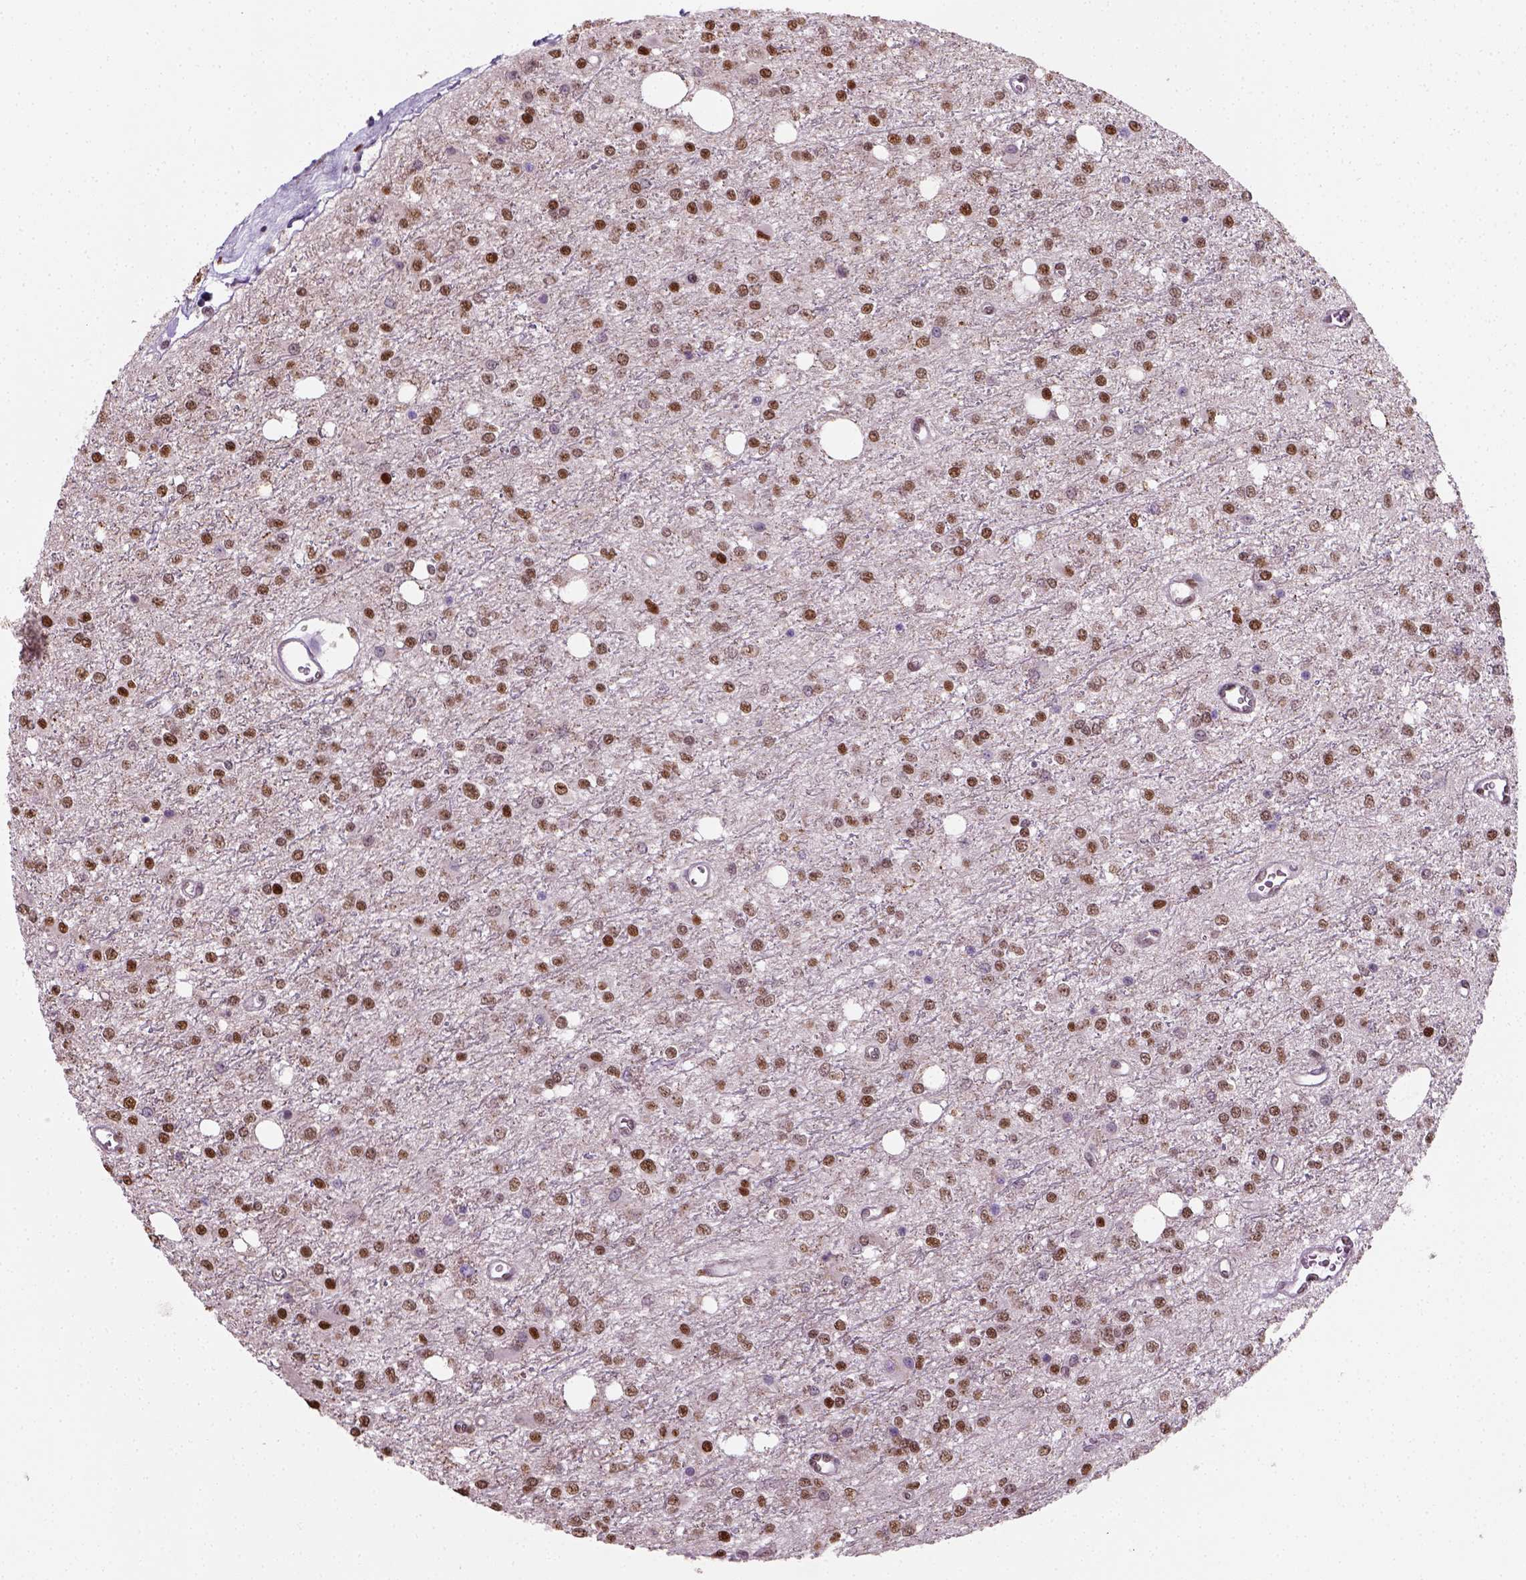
{"staining": {"intensity": "moderate", "quantity": ">75%", "location": "nuclear"}, "tissue": "glioma", "cell_type": "Tumor cells", "image_type": "cancer", "snomed": [{"axis": "morphology", "description": "Glioma, malignant, Low grade"}, {"axis": "topography", "description": "Brain"}], "caption": "Malignant glioma (low-grade) stained with DAB (3,3'-diaminobenzidine) immunohistochemistry displays medium levels of moderate nuclear staining in about >75% of tumor cells.", "gene": "C1orf112", "patient": {"sex": "female", "age": 45}}